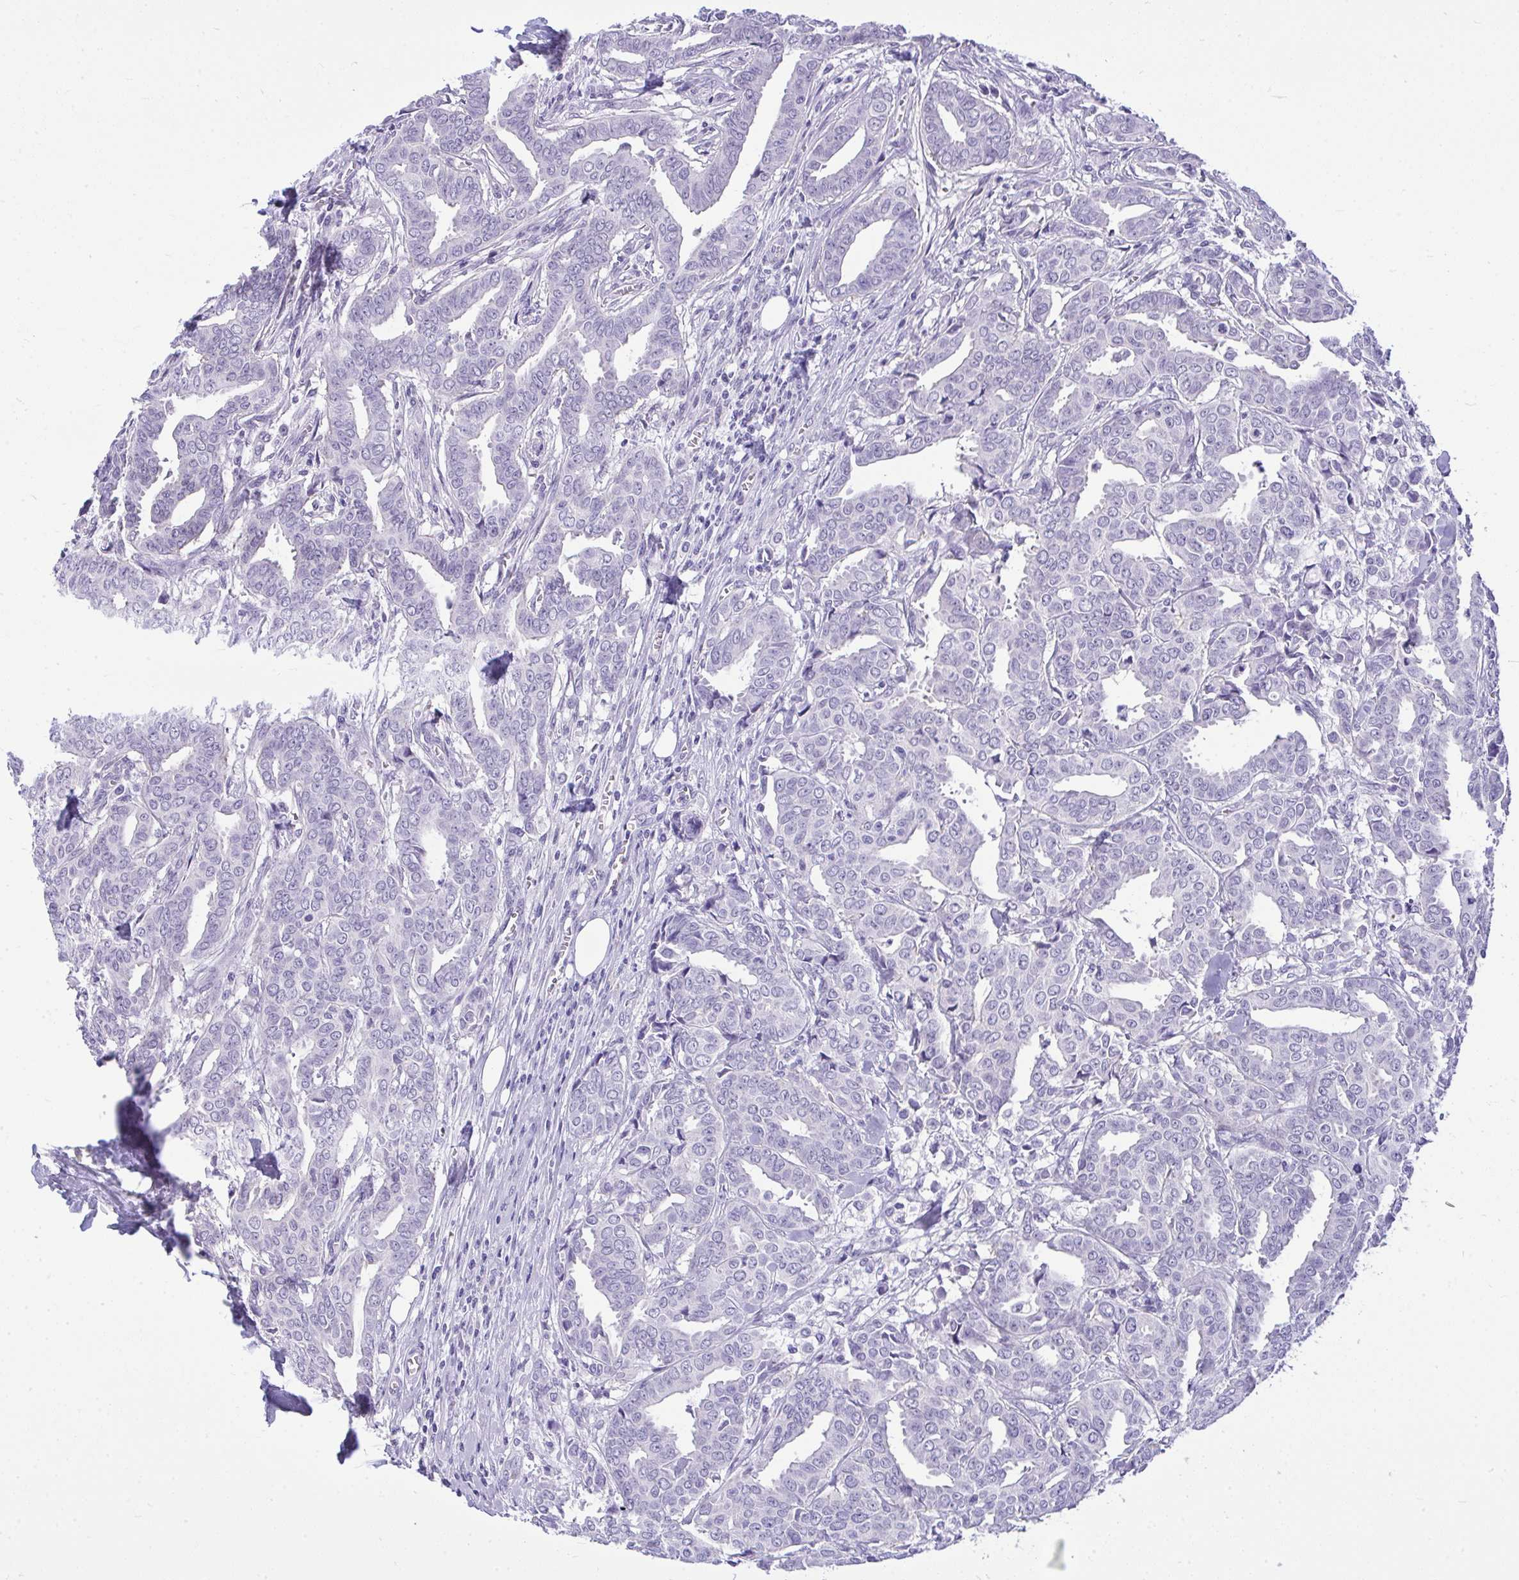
{"staining": {"intensity": "negative", "quantity": "none", "location": "none"}, "tissue": "breast cancer", "cell_type": "Tumor cells", "image_type": "cancer", "snomed": [{"axis": "morphology", "description": "Duct carcinoma"}, {"axis": "topography", "description": "Breast"}], "caption": "Immunohistochemistry (IHC) of human breast infiltrating ductal carcinoma demonstrates no positivity in tumor cells.", "gene": "PRM2", "patient": {"sex": "female", "age": 45}}